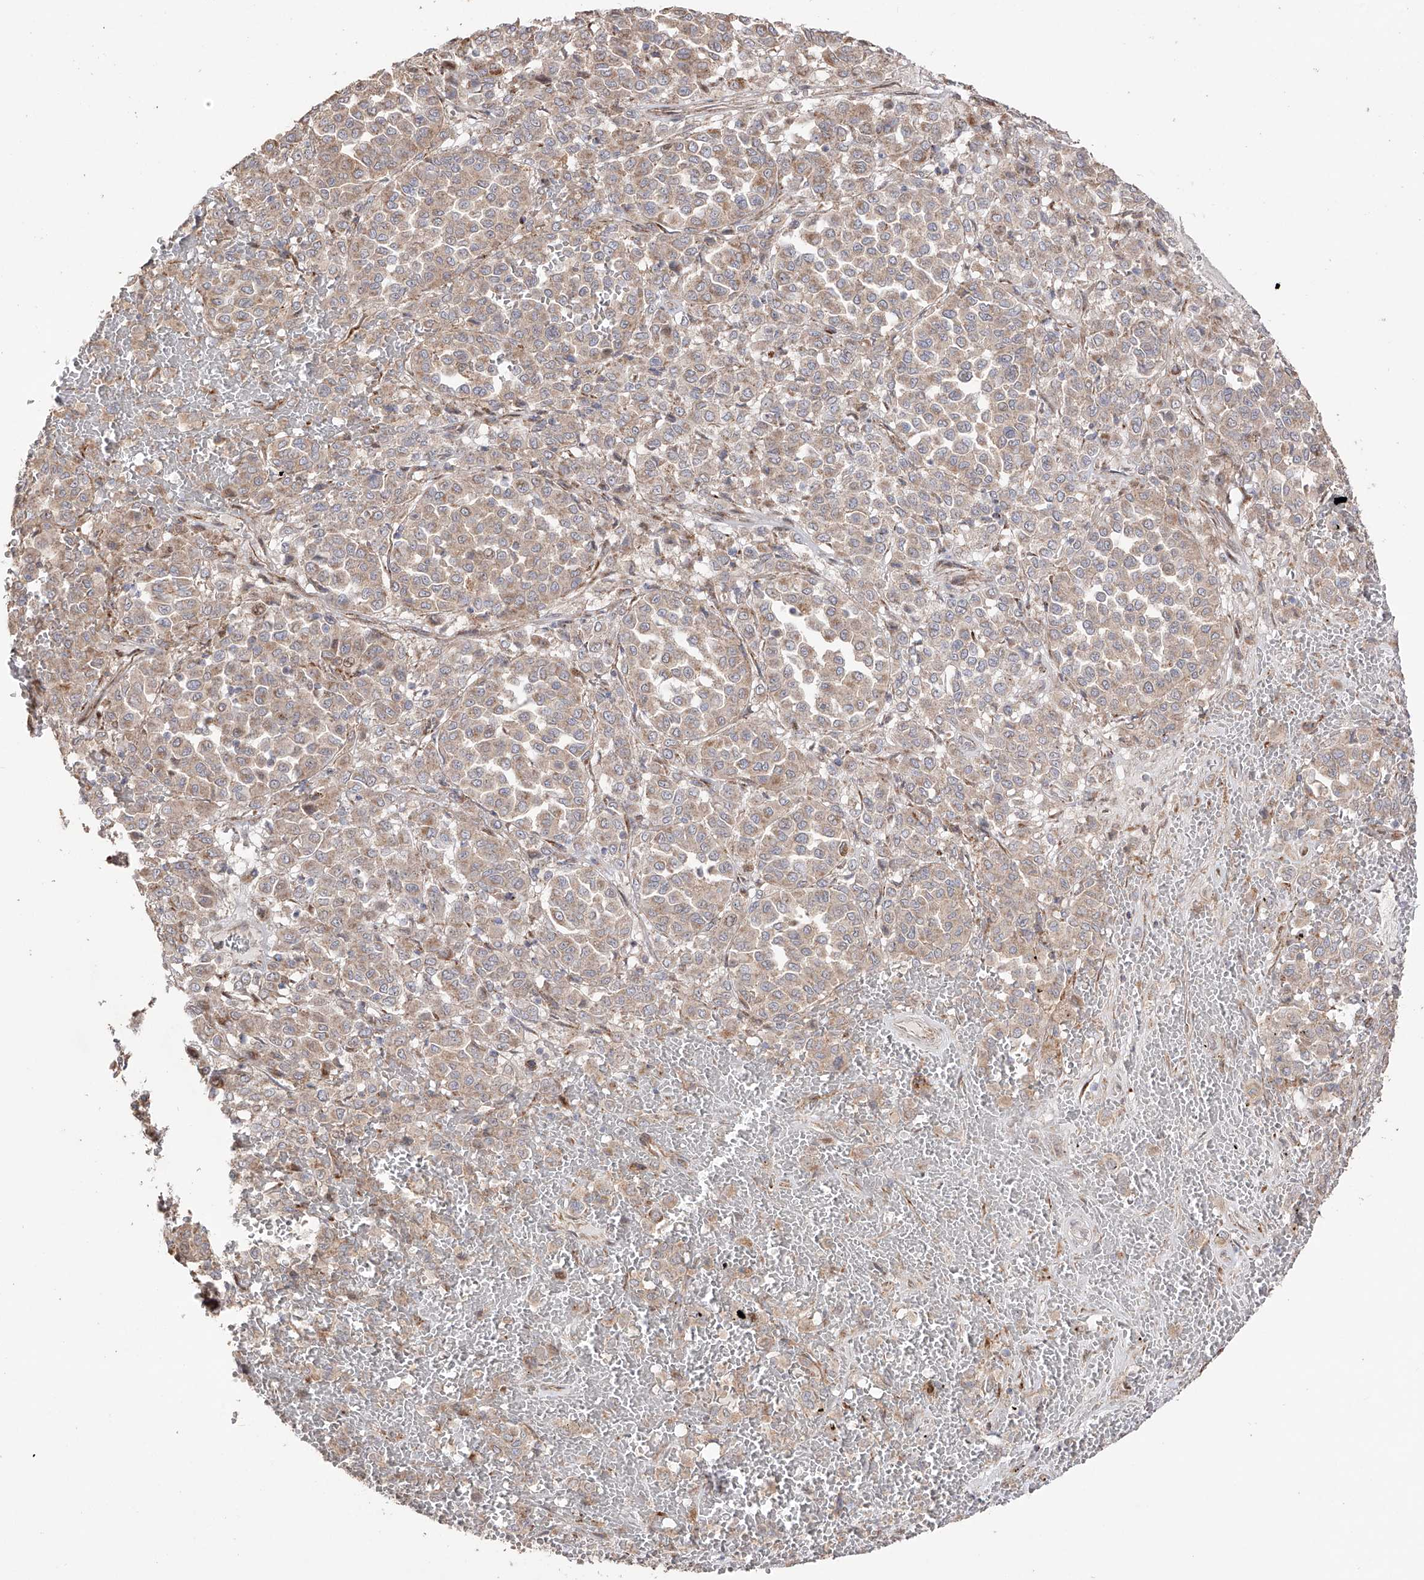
{"staining": {"intensity": "weak", "quantity": "25%-75%", "location": "cytoplasmic/membranous"}, "tissue": "melanoma", "cell_type": "Tumor cells", "image_type": "cancer", "snomed": [{"axis": "morphology", "description": "Malignant melanoma, Metastatic site"}, {"axis": "topography", "description": "Pancreas"}], "caption": "Tumor cells exhibit weak cytoplasmic/membranous staining in about 25%-75% of cells in melanoma.", "gene": "YKT6", "patient": {"sex": "female", "age": 30}}